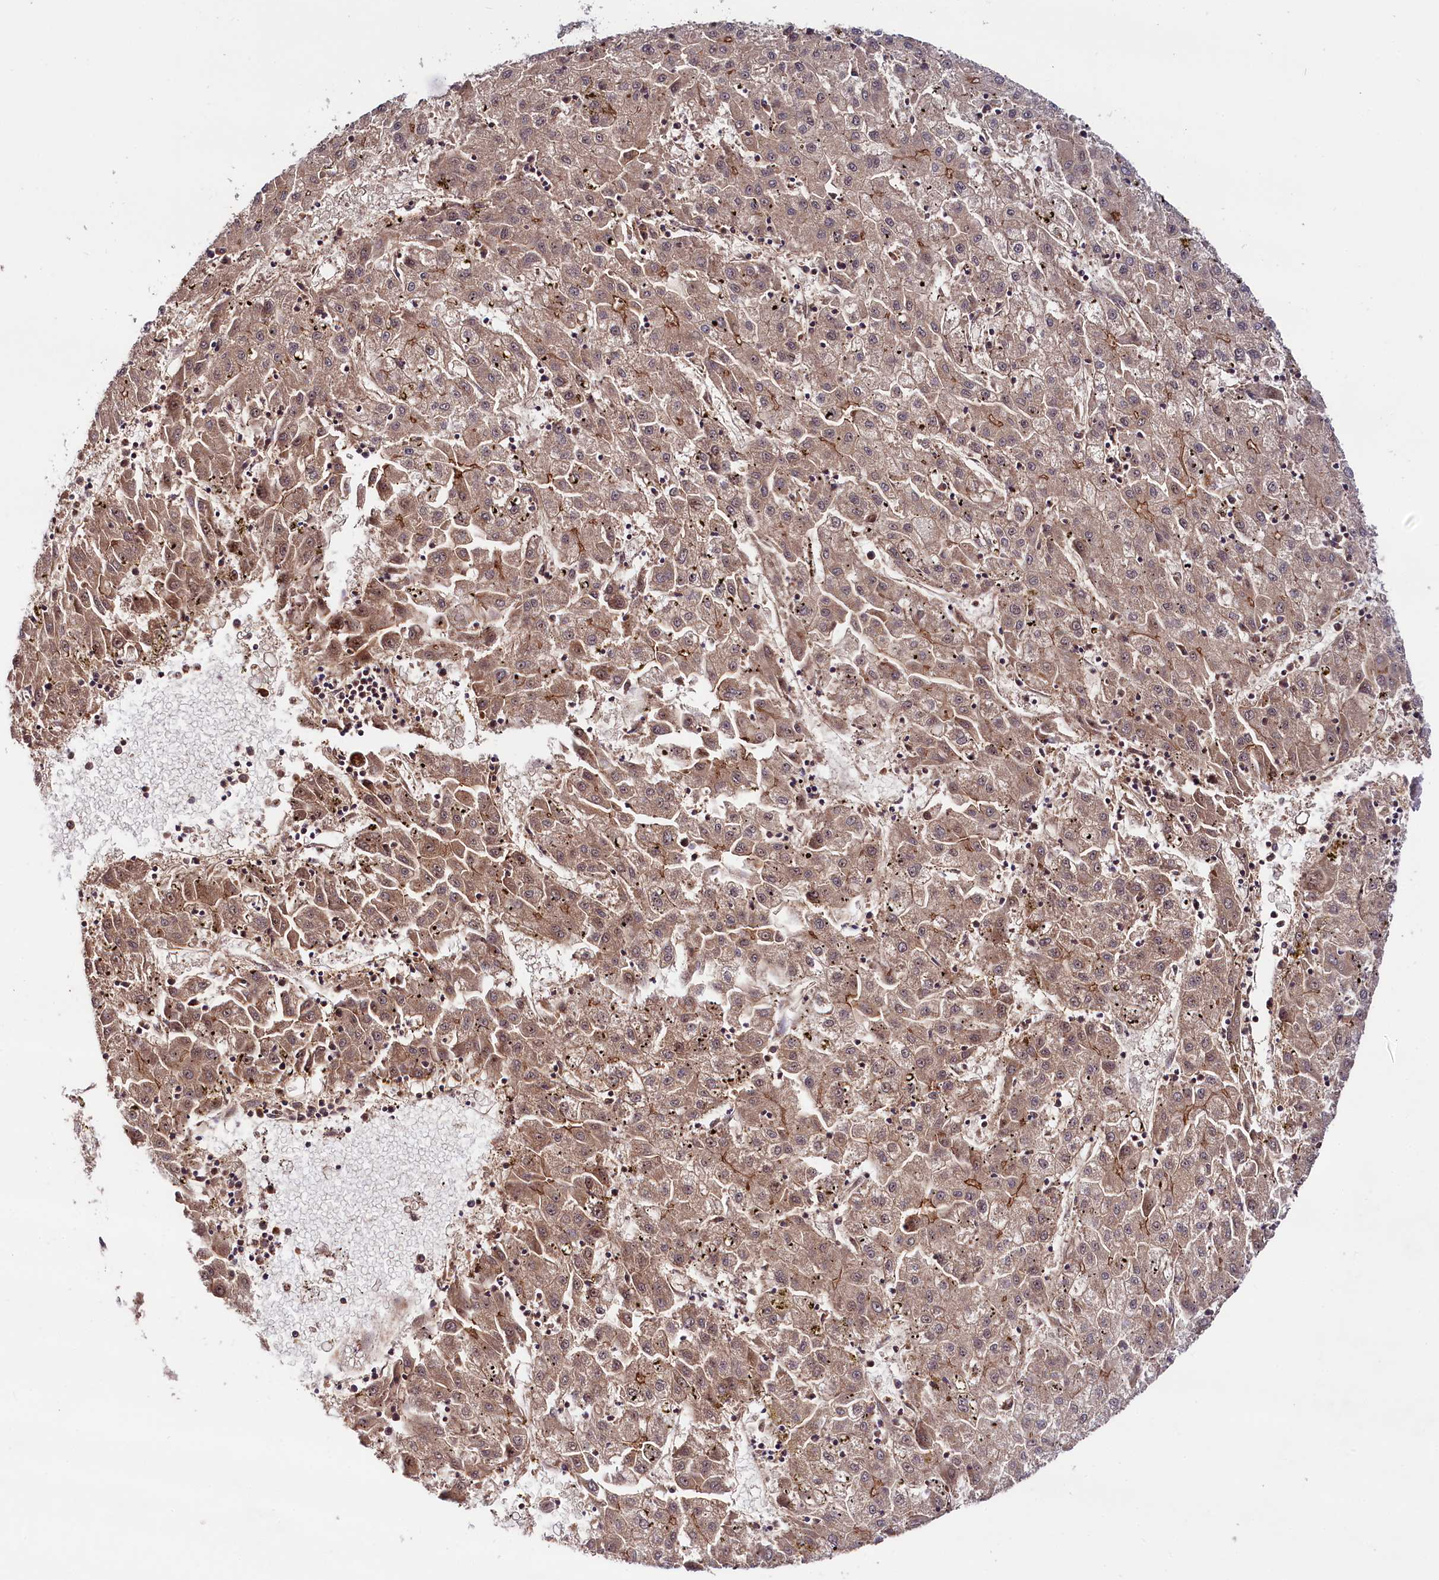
{"staining": {"intensity": "moderate", "quantity": ">75%", "location": "cytoplasmic/membranous"}, "tissue": "liver cancer", "cell_type": "Tumor cells", "image_type": "cancer", "snomed": [{"axis": "morphology", "description": "Carcinoma, Hepatocellular, NOS"}, {"axis": "topography", "description": "Liver"}], "caption": "Immunohistochemistry (IHC) micrograph of neoplastic tissue: human liver cancer stained using immunohistochemistry (IHC) reveals medium levels of moderate protein expression localized specifically in the cytoplasmic/membranous of tumor cells, appearing as a cytoplasmic/membranous brown color.", "gene": "NEDD1", "patient": {"sex": "male", "age": 72}}